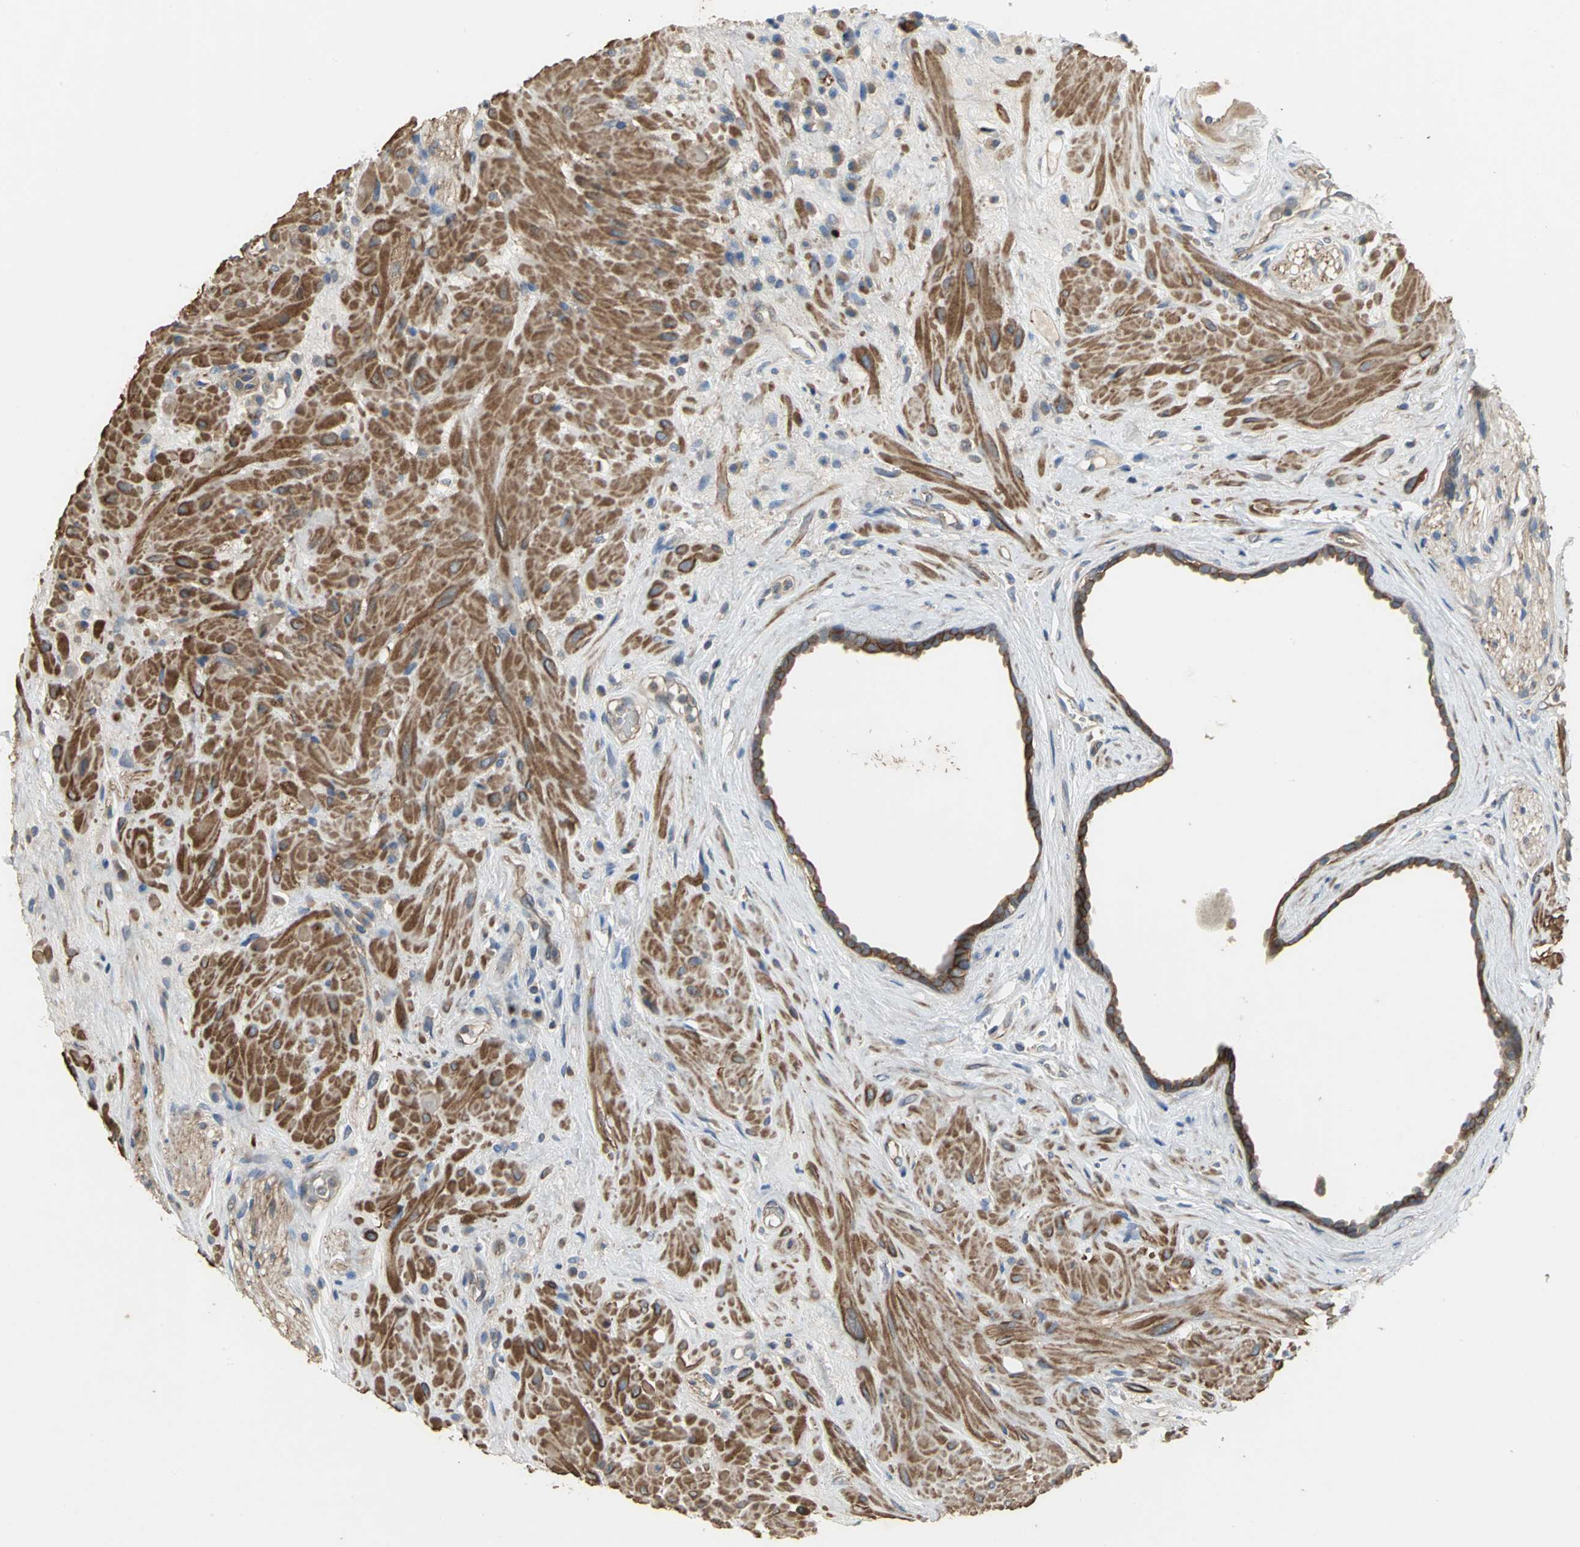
{"staining": {"intensity": "moderate", "quantity": "25%-75%", "location": "cytoplasmic/membranous"}, "tissue": "seminal vesicle", "cell_type": "Glandular cells", "image_type": "normal", "snomed": [{"axis": "morphology", "description": "Normal tissue, NOS"}, {"axis": "topography", "description": "Seminal veicle"}], "caption": "A medium amount of moderate cytoplasmic/membranous expression is present in about 25%-75% of glandular cells in unremarkable seminal vesicle.", "gene": "MET", "patient": {"sex": "male", "age": 61}}